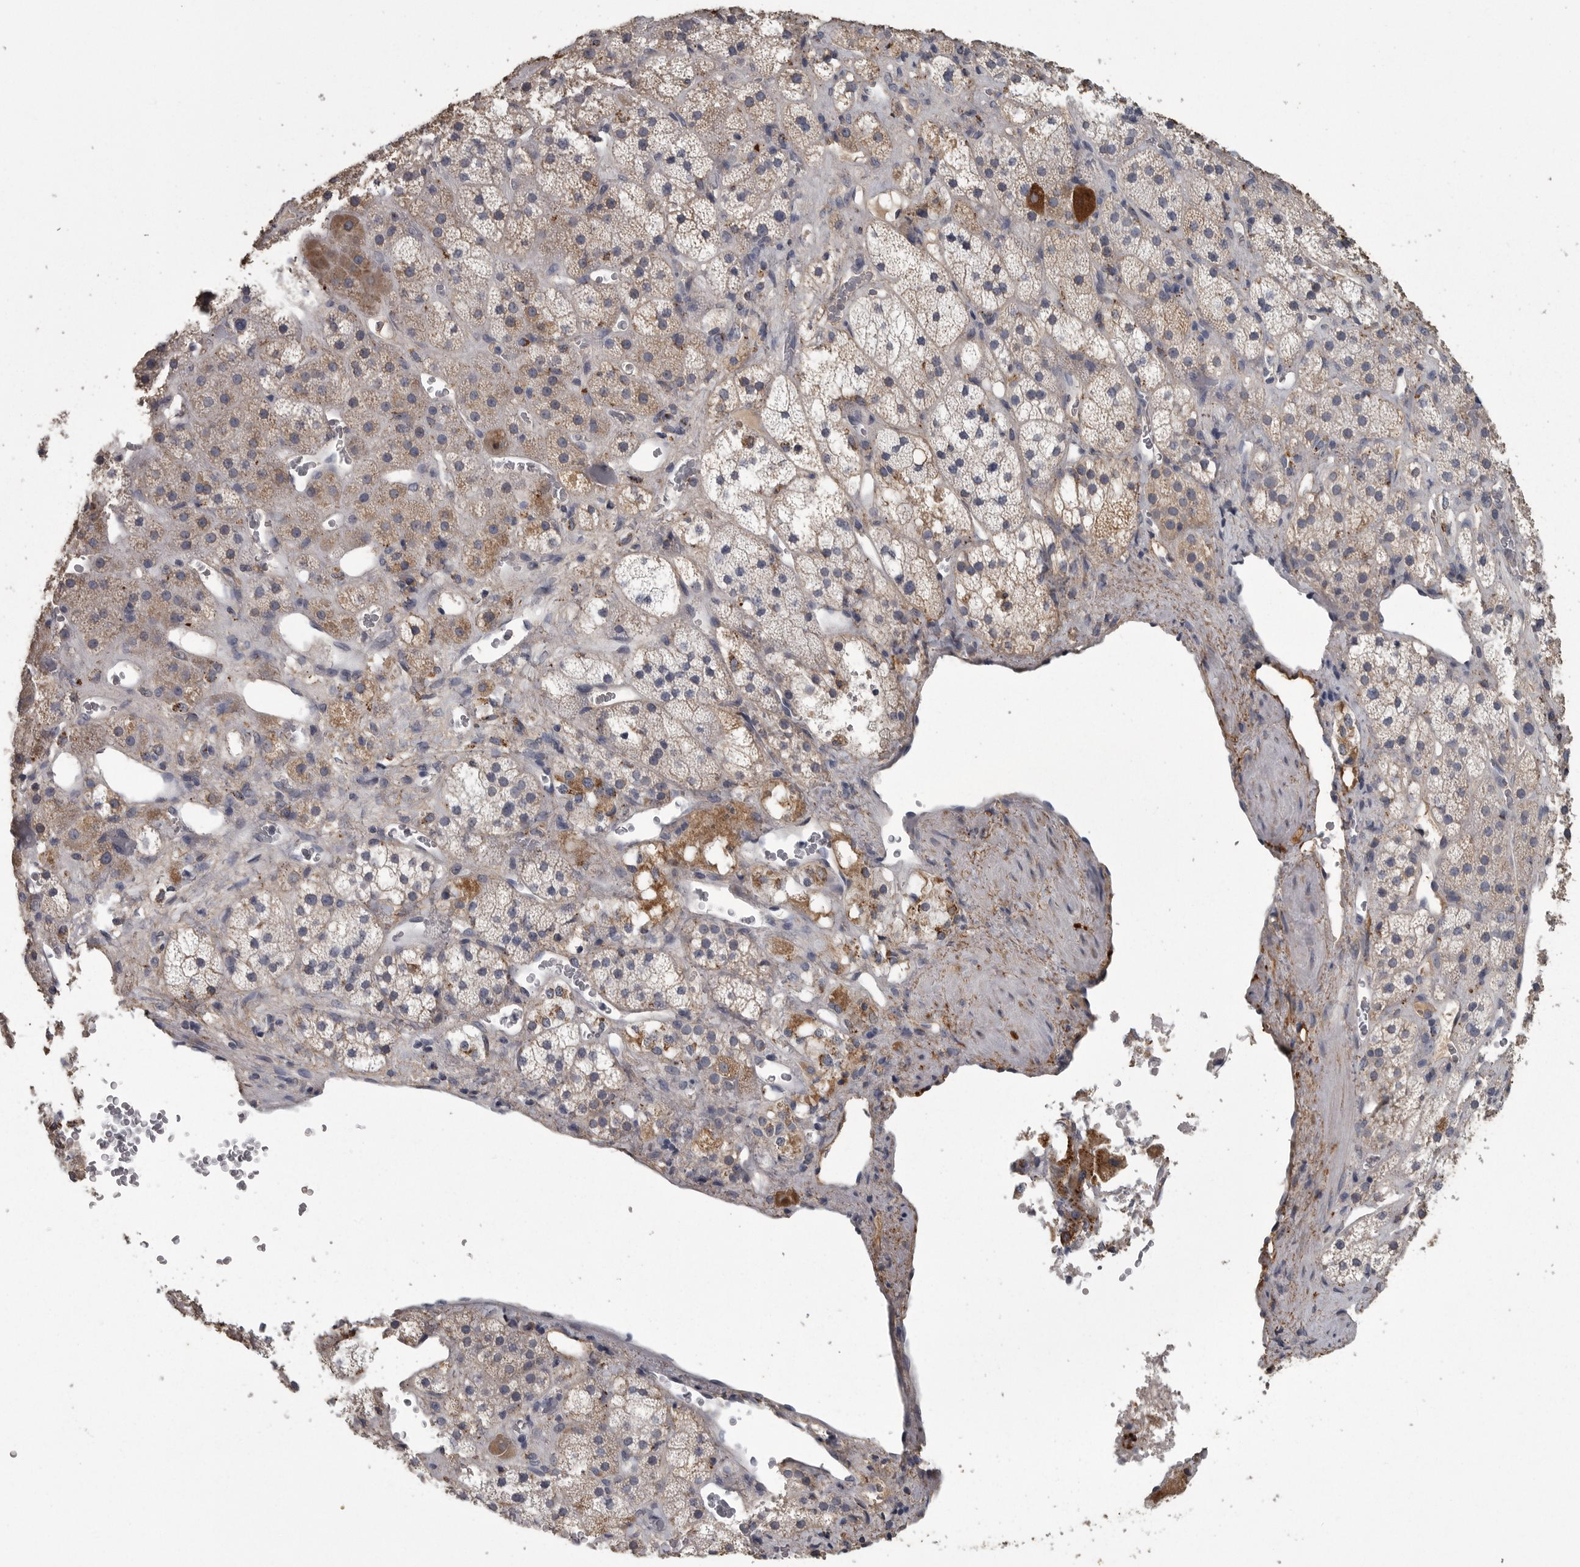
{"staining": {"intensity": "moderate", "quantity": "25%-75%", "location": "cytoplasmic/membranous"}, "tissue": "adrenal gland", "cell_type": "Glandular cells", "image_type": "normal", "snomed": [{"axis": "morphology", "description": "Normal tissue, NOS"}, {"axis": "topography", "description": "Adrenal gland"}], "caption": "Adrenal gland stained with a brown dye reveals moderate cytoplasmic/membranous positive positivity in approximately 25%-75% of glandular cells.", "gene": "FRK", "patient": {"sex": "male", "age": 57}}